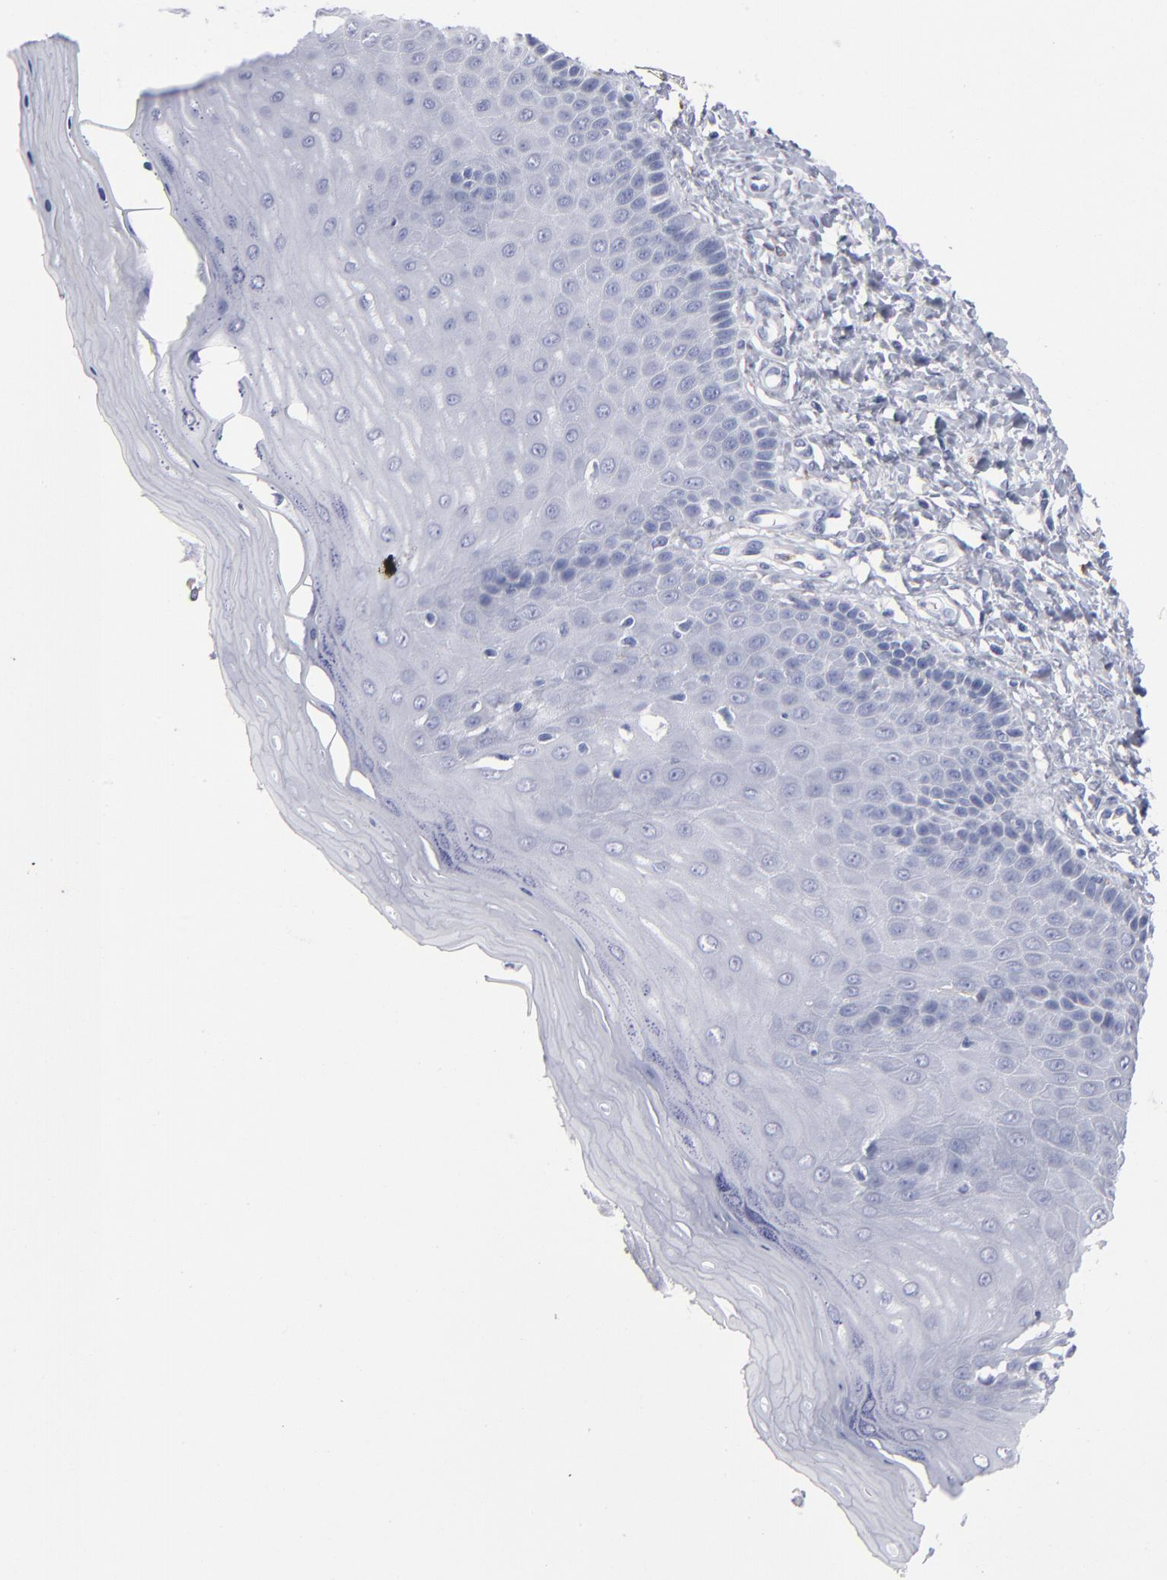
{"staining": {"intensity": "negative", "quantity": "none", "location": "none"}, "tissue": "cervix", "cell_type": "Glandular cells", "image_type": "normal", "snomed": [{"axis": "morphology", "description": "Normal tissue, NOS"}, {"axis": "topography", "description": "Cervix"}], "caption": "Immunohistochemistry (IHC) photomicrograph of benign cervix: human cervix stained with DAB reveals no significant protein positivity in glandular cells.", "gene": "CD180", "patient": {"sex": "female", "age": 55}}